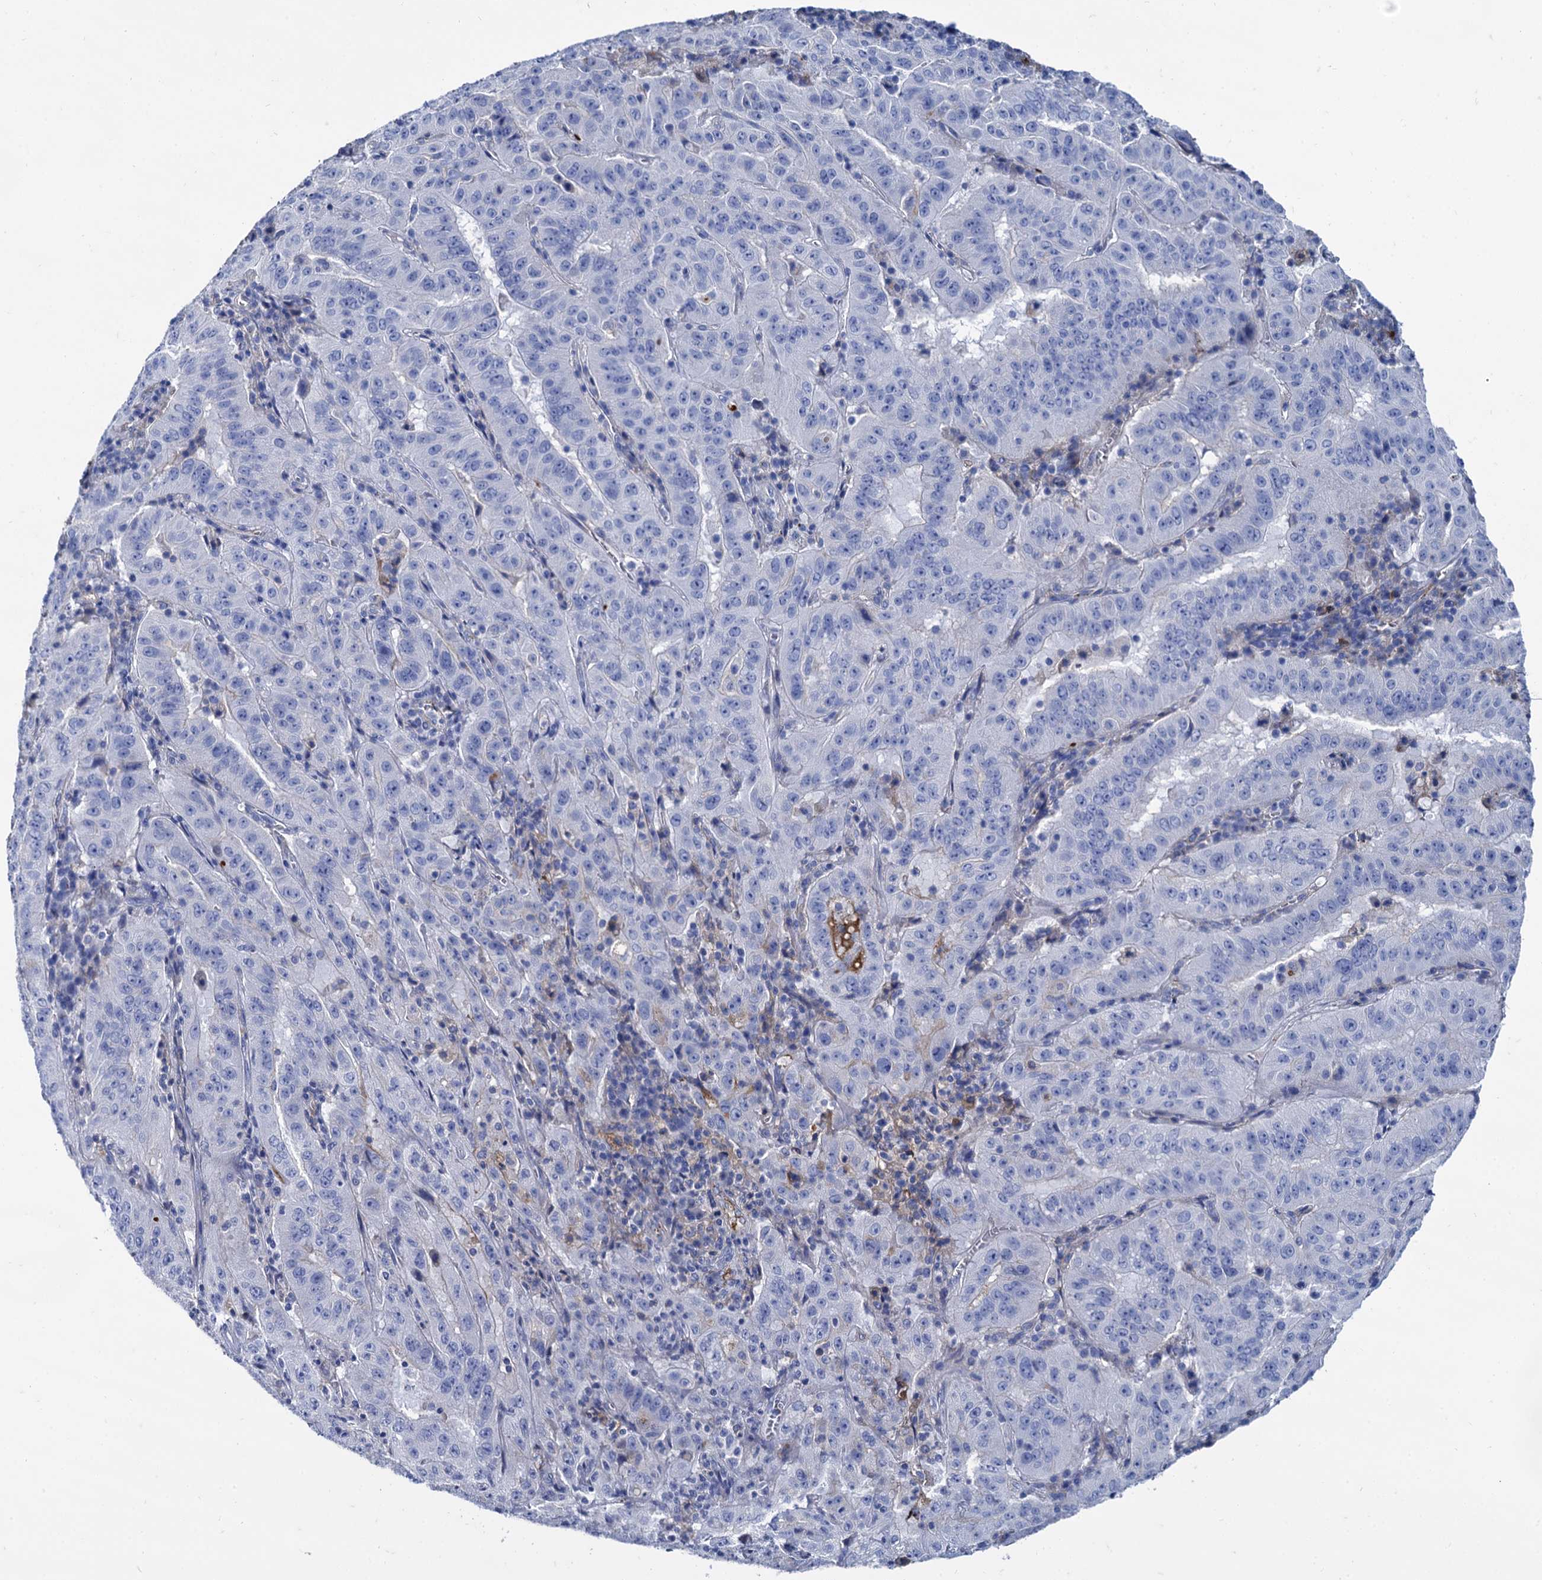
{"staining": {"intensity": "negative", "quantity": "none", "location": "none"}, "tissue": "pancreatic cancer", "cell_type": "Tumor cells", "image_type": "cancer", "snomed": [{"axis": "morphology", "description": "Adenocarcinoma, NOS"}, {"axis": "topography", "description": "Pancreas"}], "caption": "An immunohistochemistry histopathology image of pancreatic cancer (adenocarcinoma) is shown. There is no staining in tumor cells of pancreatic cancer (adenocarcinoma). (Stains: DAB (3,3'-diaminobenzidine) IHC with hematoxylin counter stain, Microscopy: brightfield microscopy at high magnification).", "gene": "APOD", "patient": {"sex": "male", "age": 63}}